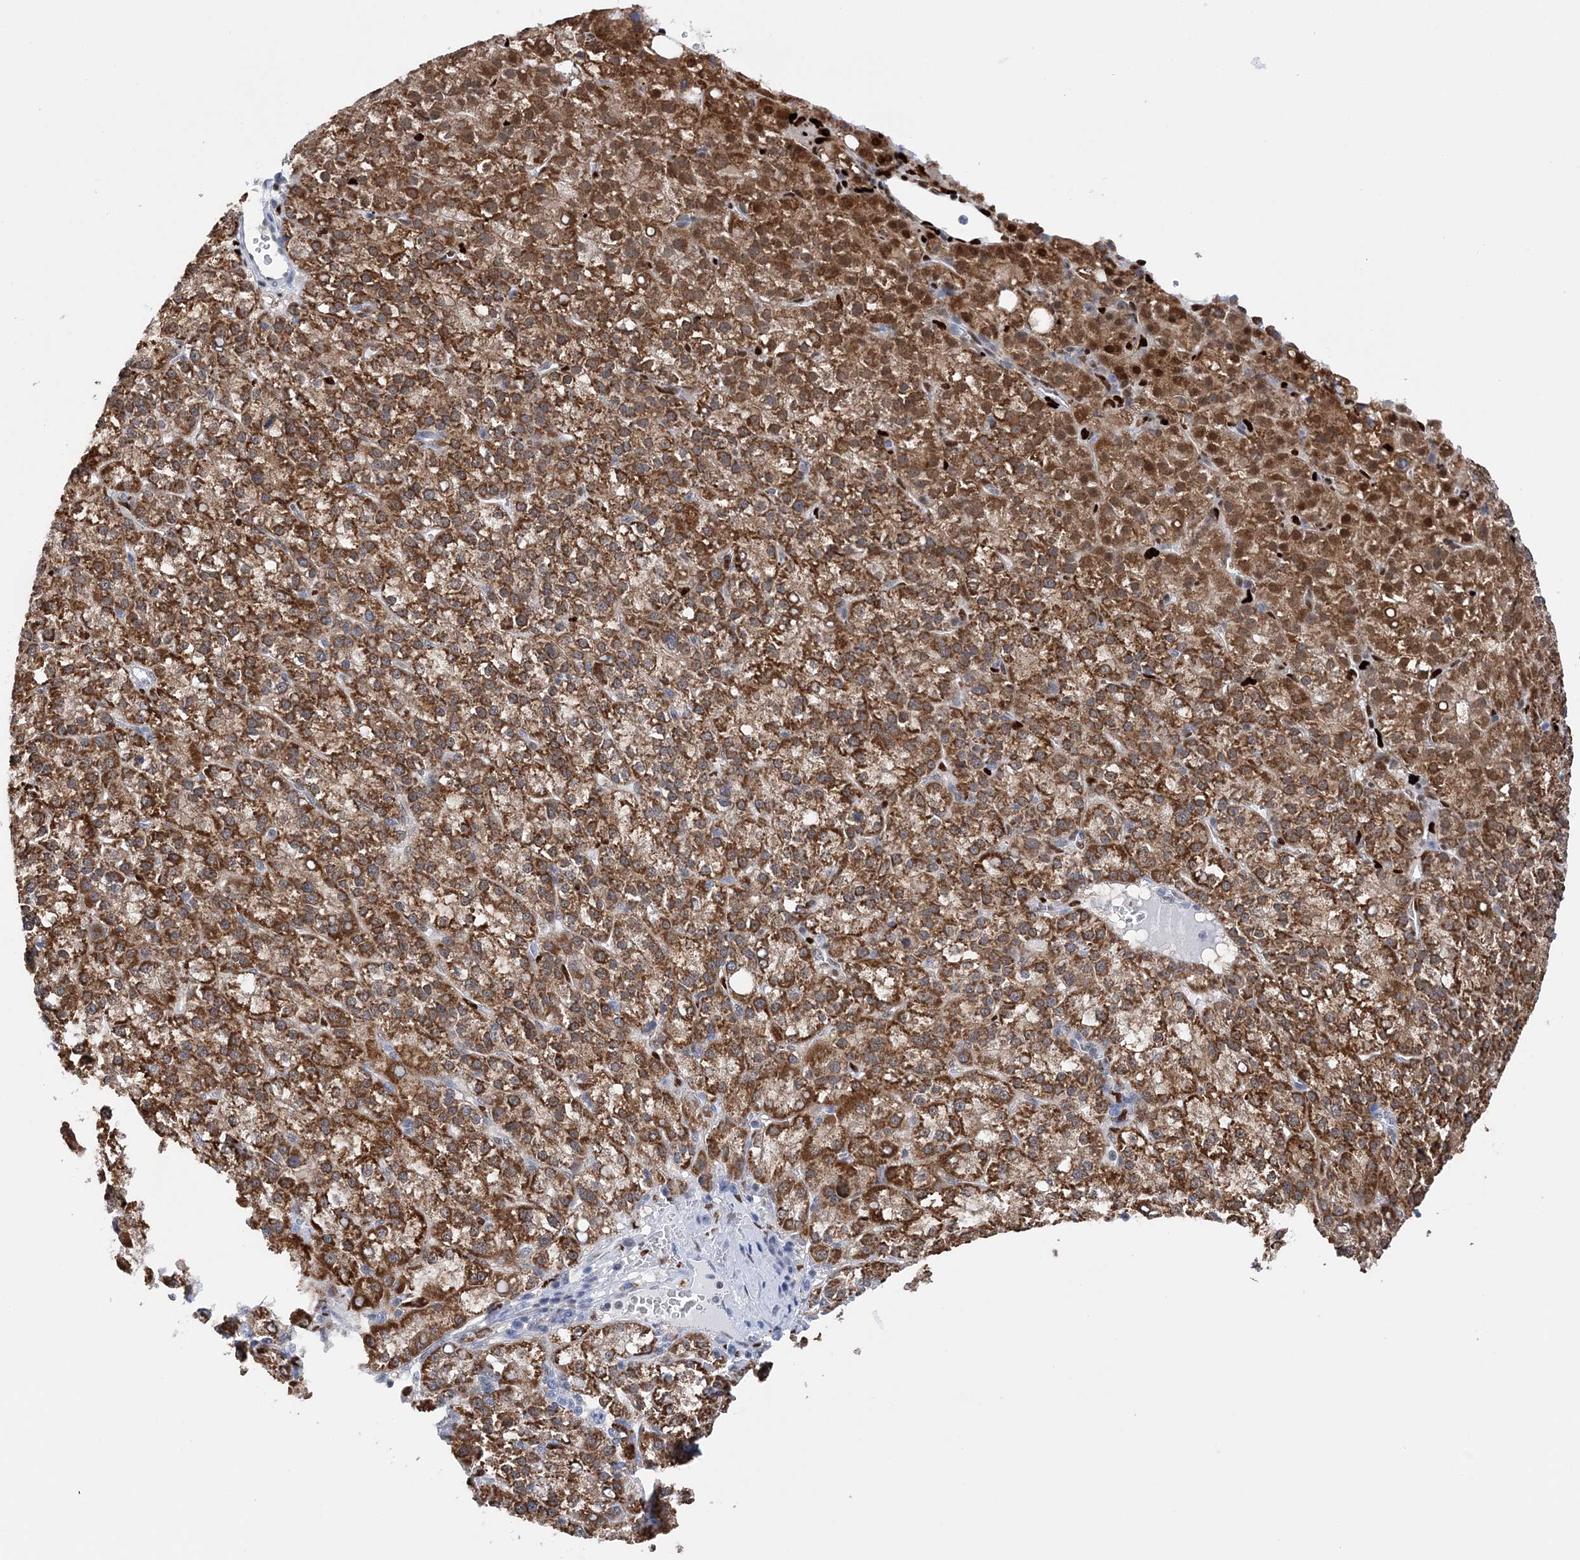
{"staining": {"intensity": "strong", "quantity": ">75%", "location": "cytoplasmic/membranous"}, "tissue": "liver cancer", "cell_type": "Tumor cells", "image_type": "cancer", "snomed": [{"axis": "morphology", "description": "Carcinoma, Hepatocellular, NOS"}, {"axis": "topography", "description": "Liver"}], "caption": "Immunohistochemistry (IHC) staining of liver cancer, which displays high levels of strong cytoplasmic/membranous staining in about >75% of tumor cells indicating strong cytoplasmic/membranous protein expression. The staining was performed using DAB (3,3'-diaminobenzidine) (brown) for protein detection and nuclei were counterstained in hematoxylin (blue).", "gene": "NIT2", "patient": {"sex": "female", "age": 58}}